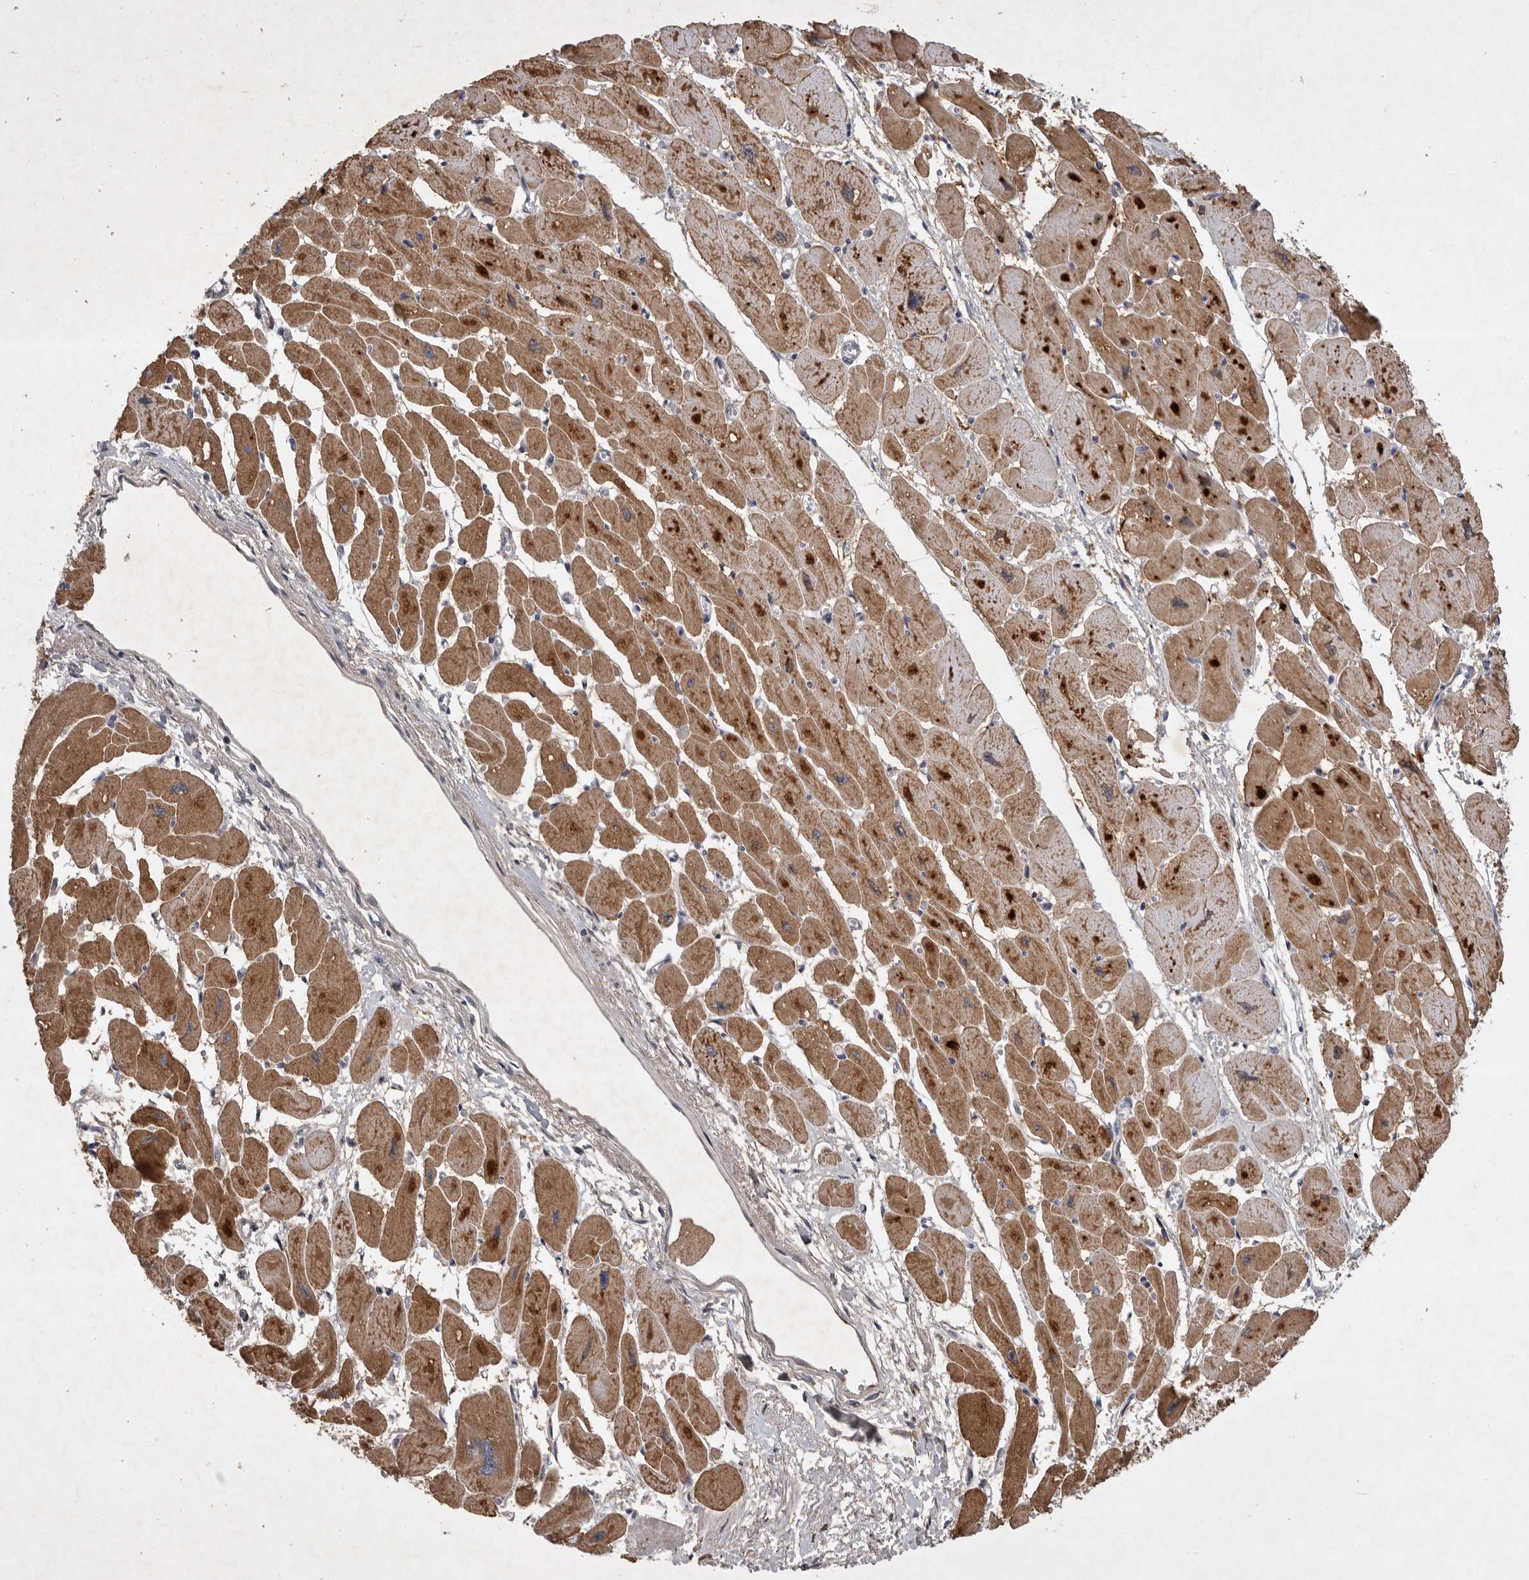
{"staining": {"intensity": "strong", "quantity": ">75%", "location": "cytoplasmic/membranous"}, "tissue": "heart muscle", "cell_type": "Cardiomyocytes", "image_type": "normal", "snomed": [{"axis": "morphology", "description": "Normal tissue, NOS"}, {"axis": "topography", "description": "Heart"}], "caption": "Benign heart muscle demonstrates strong cytoplasmic/membranous expression in approximately >75% of cardiomyocytes (DAB (3,3'-diaminobenzidine) = brown stain, brightfield microscopy at high magnification)..", "gene": "EDEM3", "patient": {"sex": "female", "age": 54}}